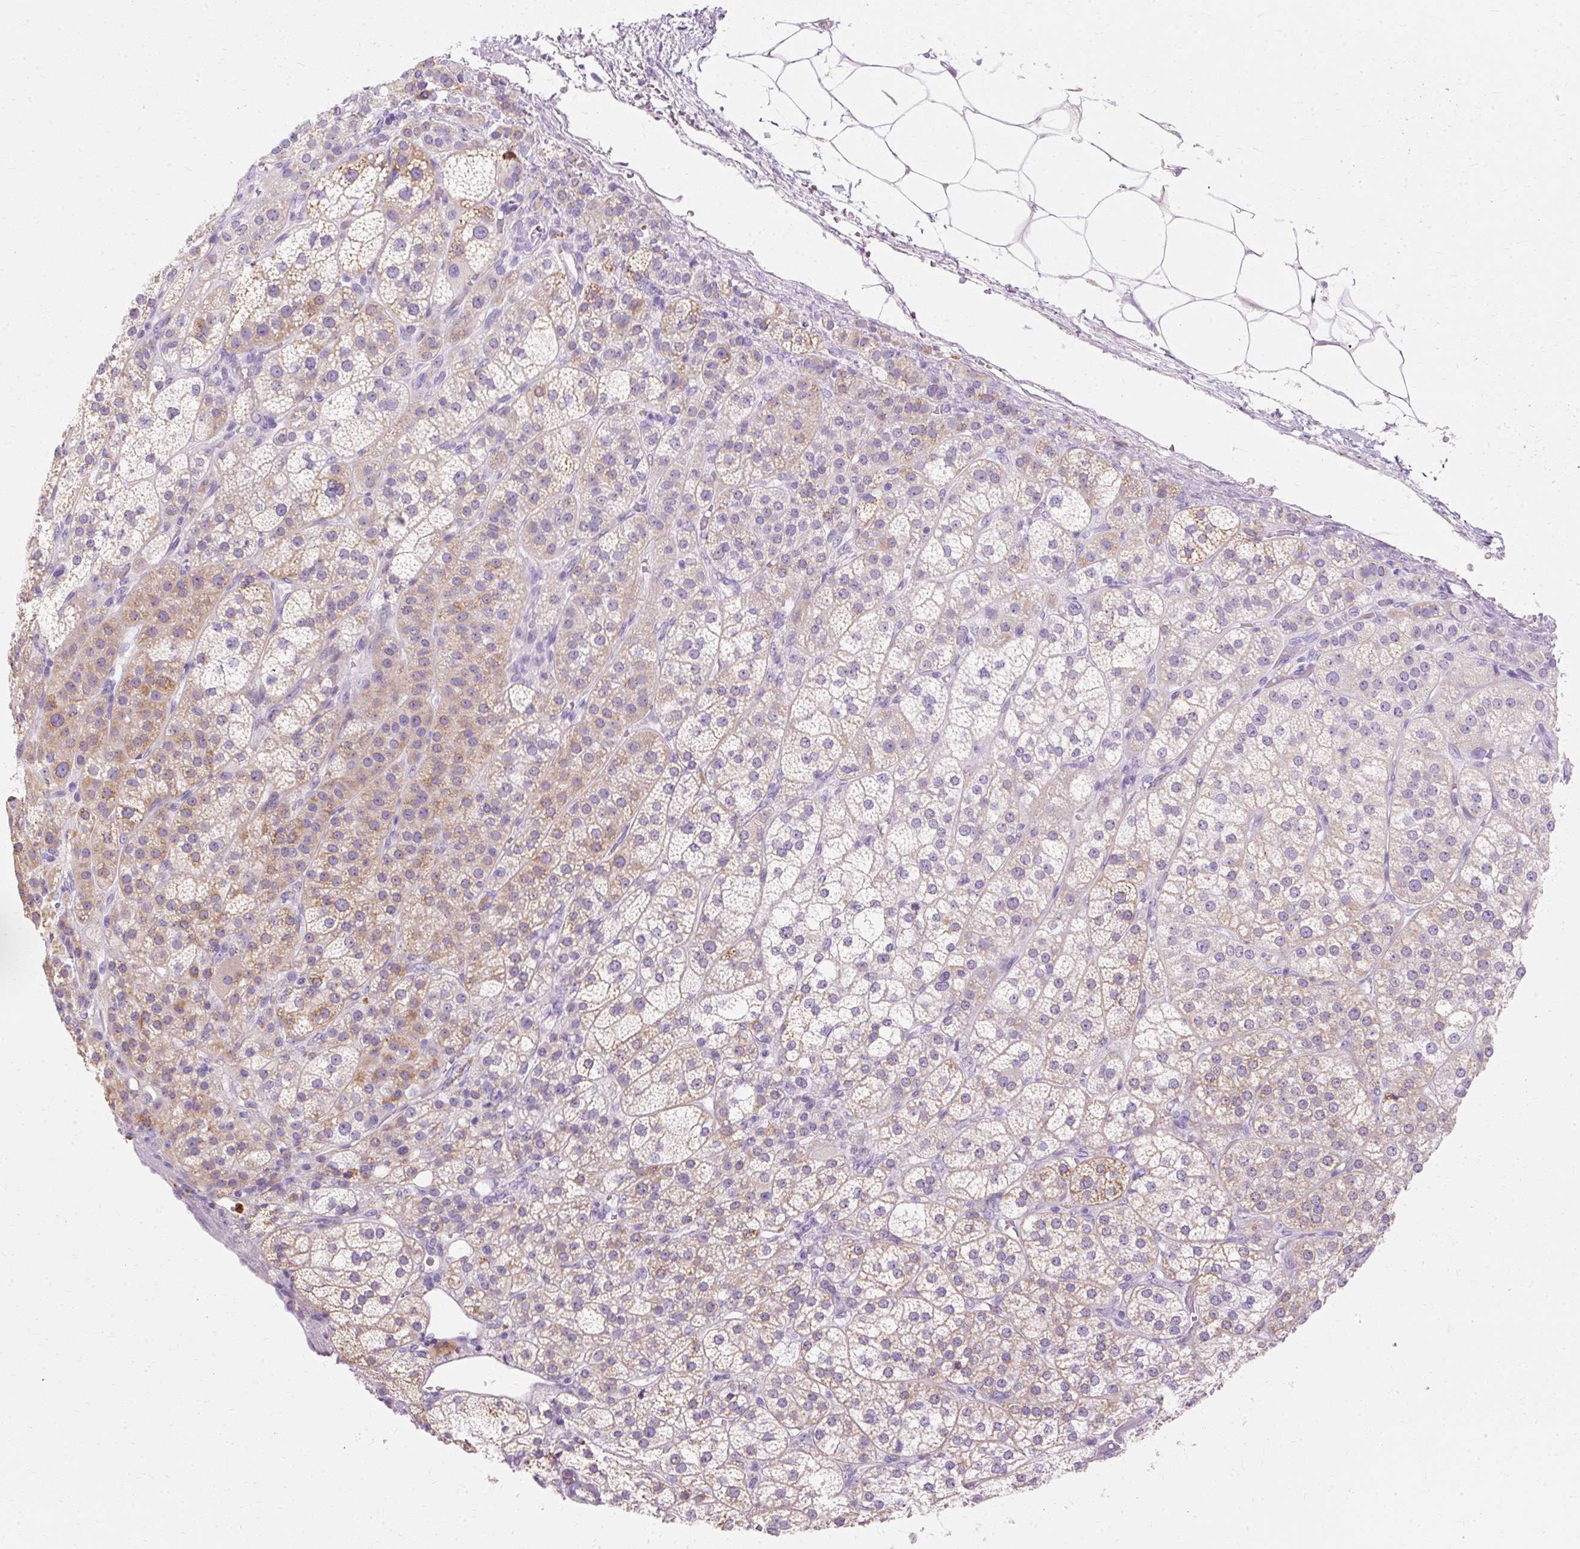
{"staining": {"intensity": "weak", "quantity": "25%-75%", "location": "cytoplasmic/membranous"}, "tissue": "adrenal gland", "cell_type": "Glandular cells", "image_type": "normal", "snomed": [{"axis": "morphology", "description": "Normal tissue, NOS"}, {"axis": "topography", "description": "Adrenal gland"}], "caption": "IHC of unremarkable adrenal gland shows low levels of weak cytoplasmic/membranous staining in about 25%-75% of glandular cells. The staining is performed using DAB (3,3'-diaminobenzidine) brown chromogen to label protein expression. The nuclei are counter-stained blue using hematoxylin.", "gene": "DEFA1B", "patient": {"sex": "female", "age": 60}}